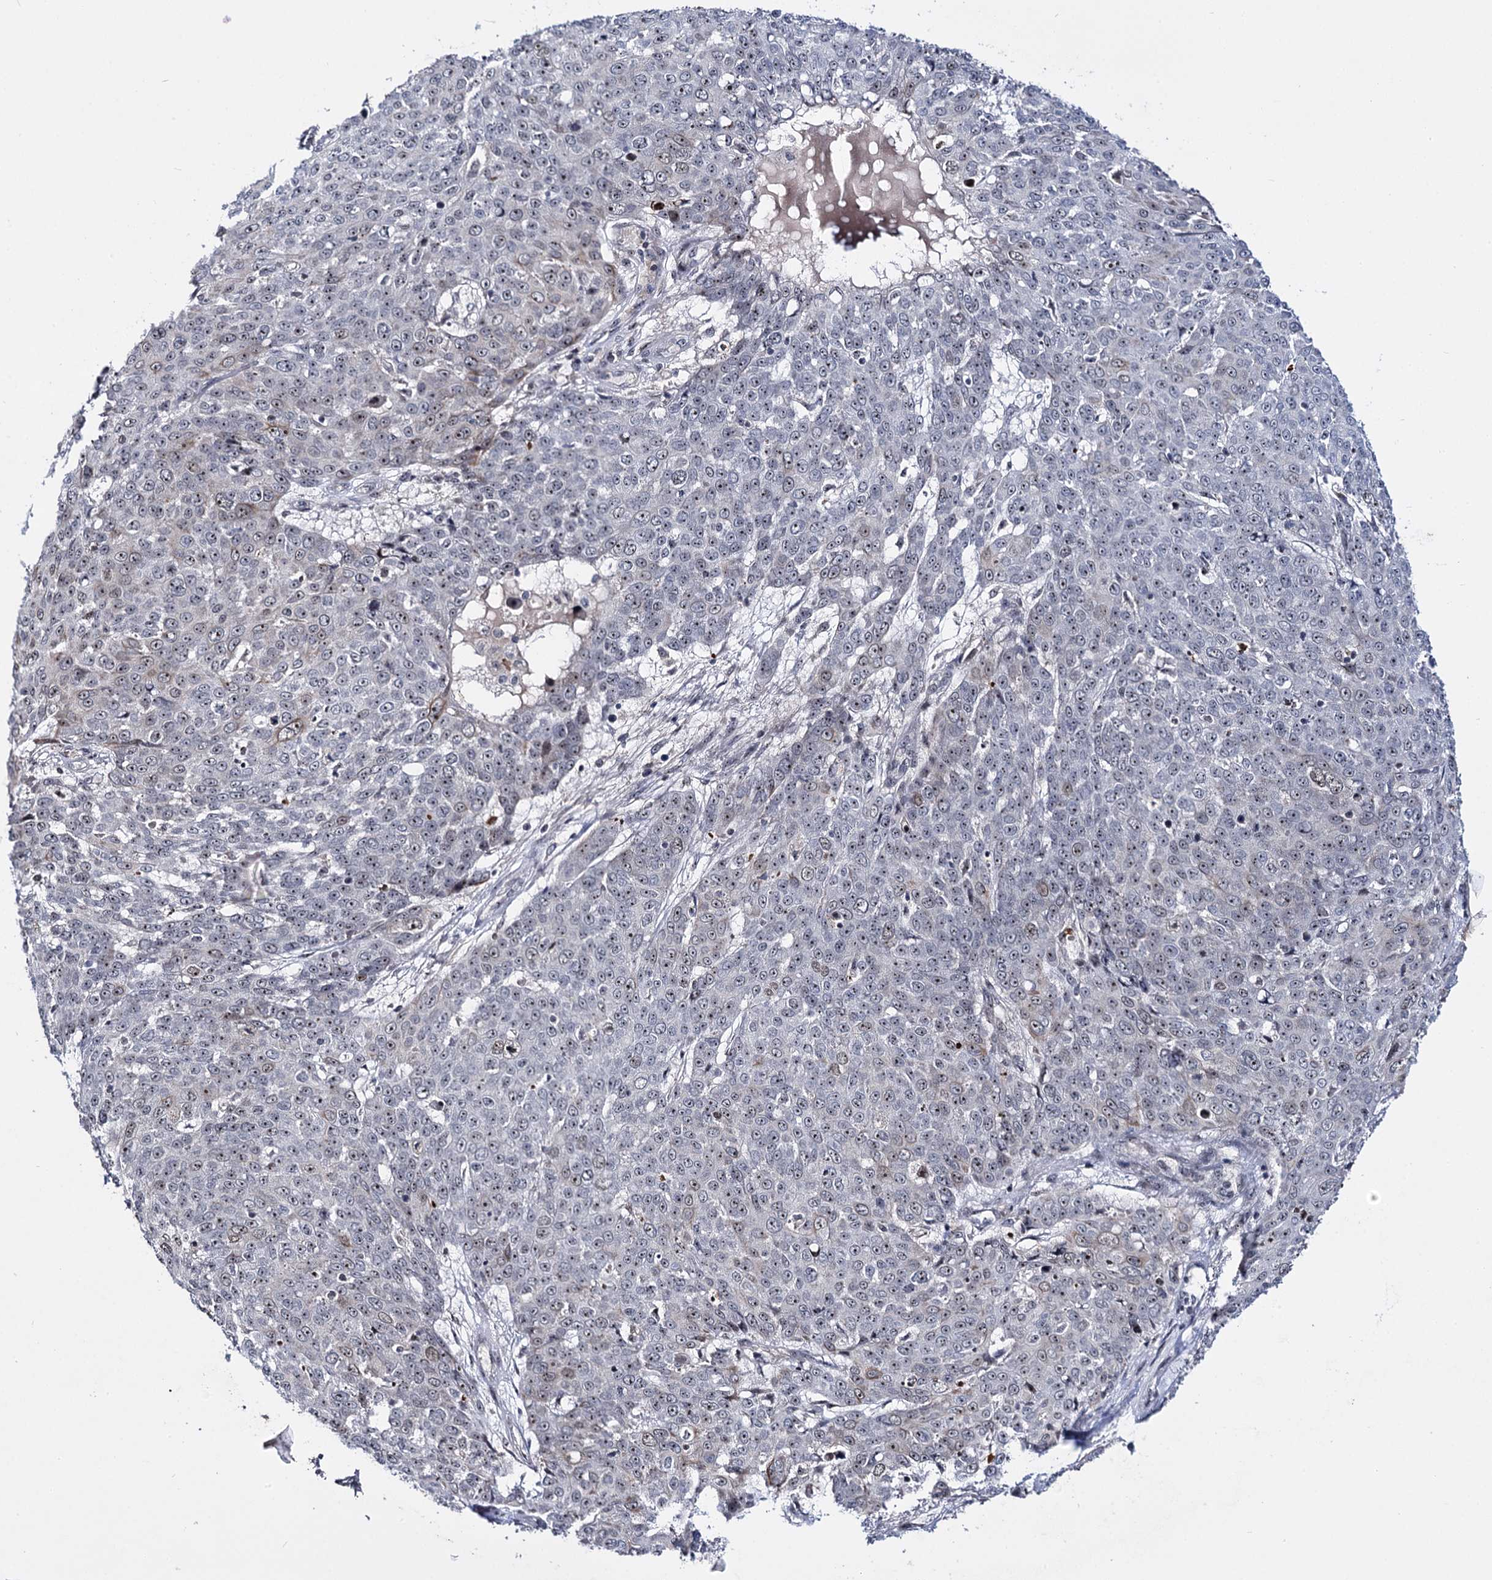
{"staining": {"intensity": "weak", "quantity": "<25%", "location": "nuclear"}, "tissue": "skin cancer", "cell_type": "Tumor cells", "image_type": "cancer", "snomed": [{"axis": "morphology", "description": "Squamous cell carcinoma, NOS"}, {"axis": "topography", "description": "Skin"}], "caption": "Skin cancer (squamous cell carcinoma) was stained to show a protein in brown. There is no significant positivity in tumor cells. (IHC, brightfield microscopy, high magnification).", "gene": "SUPT20H", "patient": {"sex": "male", "age": 71}}